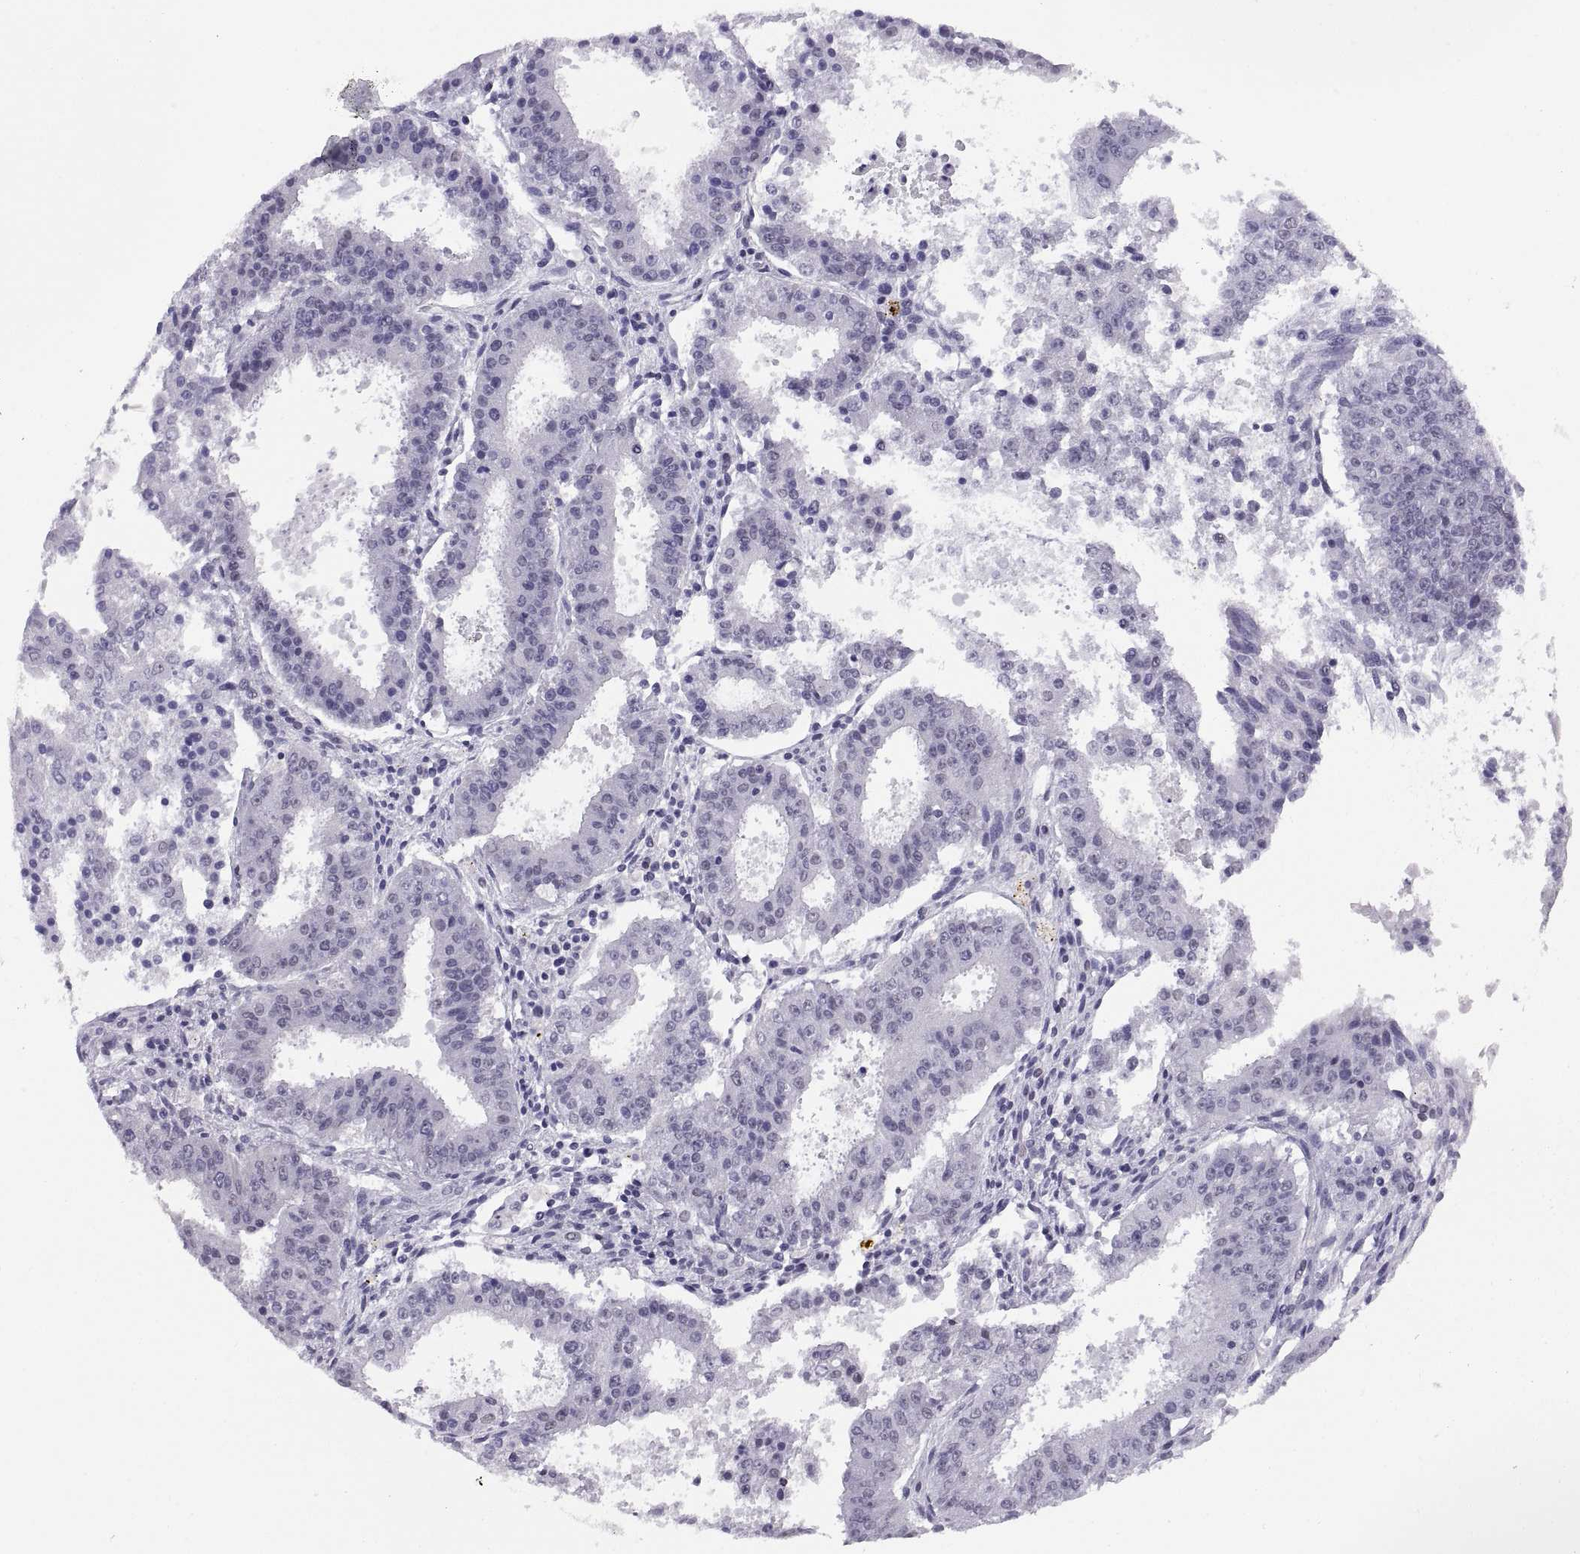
{"staining": {"intensity": "negative", "quantity": "none", "location": "none"}, "tissue": "ovarian cancer", "cell_type": "Tumor cells", "image_type": "cancer", "snomed": [{"axis": "morphology", "description": "Carcinoma, endometroid"}, {"axis": "topography", "description": "Ovary"}], "caption": "This histopathology image is of ovarian cancer (endometroid carcinoma) stained with immunohistochemistry to label a protein in brown with the nuclei are counter-stained blue. There is no positivity in tumor cells.", "gene": "CARTPT", "patient": {"sex": "female", "age": 42}}